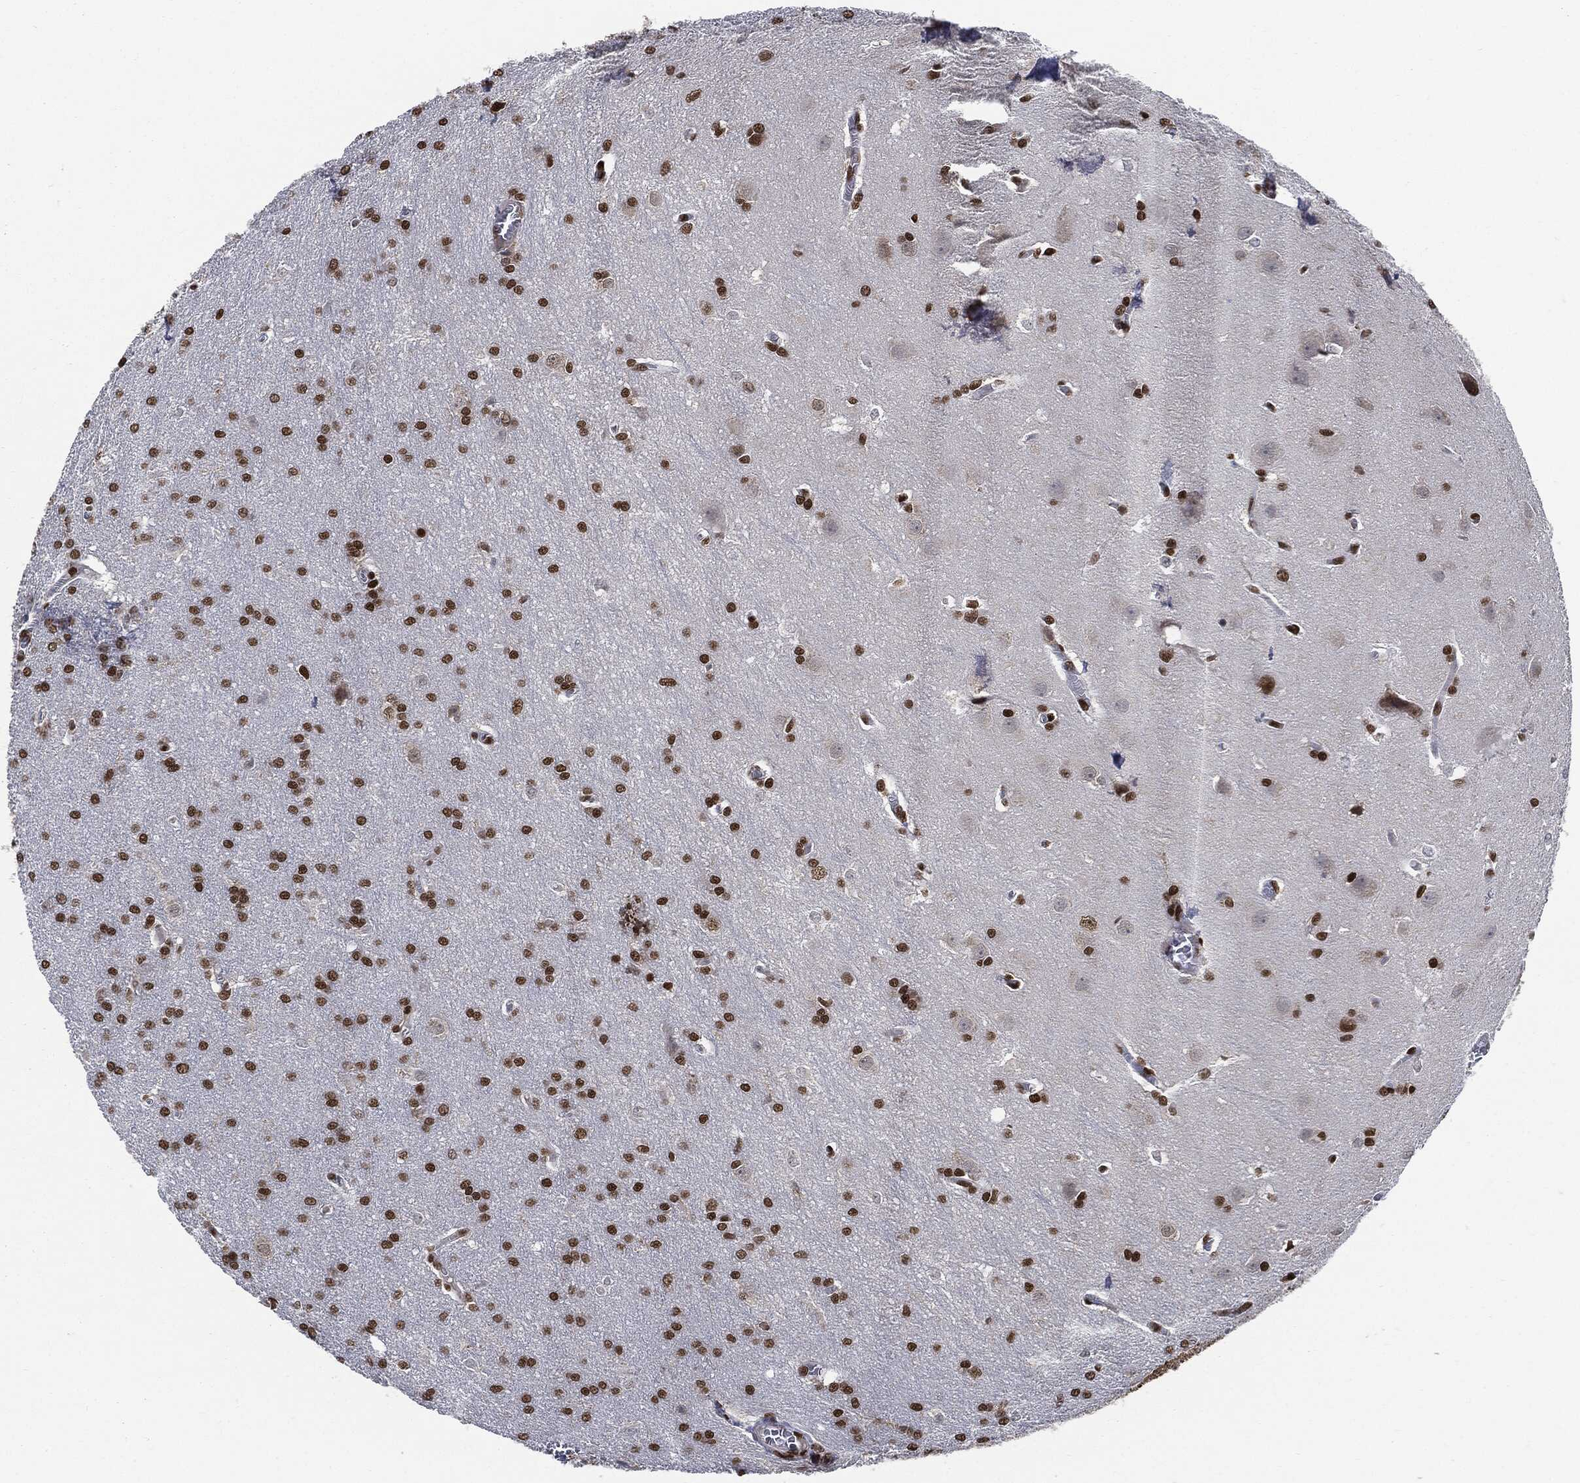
{"staining": {"intensity": "strong", "quantity": ">75%", "location": "nuclear"}, "tissue": "glioma", "cell_type": "Tumor cells", "image_type": "cancer", "snomed": [{"axis": "morphology", "description": "Glioma, malignant, Low grade"}, {"axis": "topography", "description": "Brain"}], "caption": "Glioma tissue shows strong nuclear staining in approximately >75% of tumor cells", "gene": "PCNA", "patient": {"sex": "female", "age": 32}}